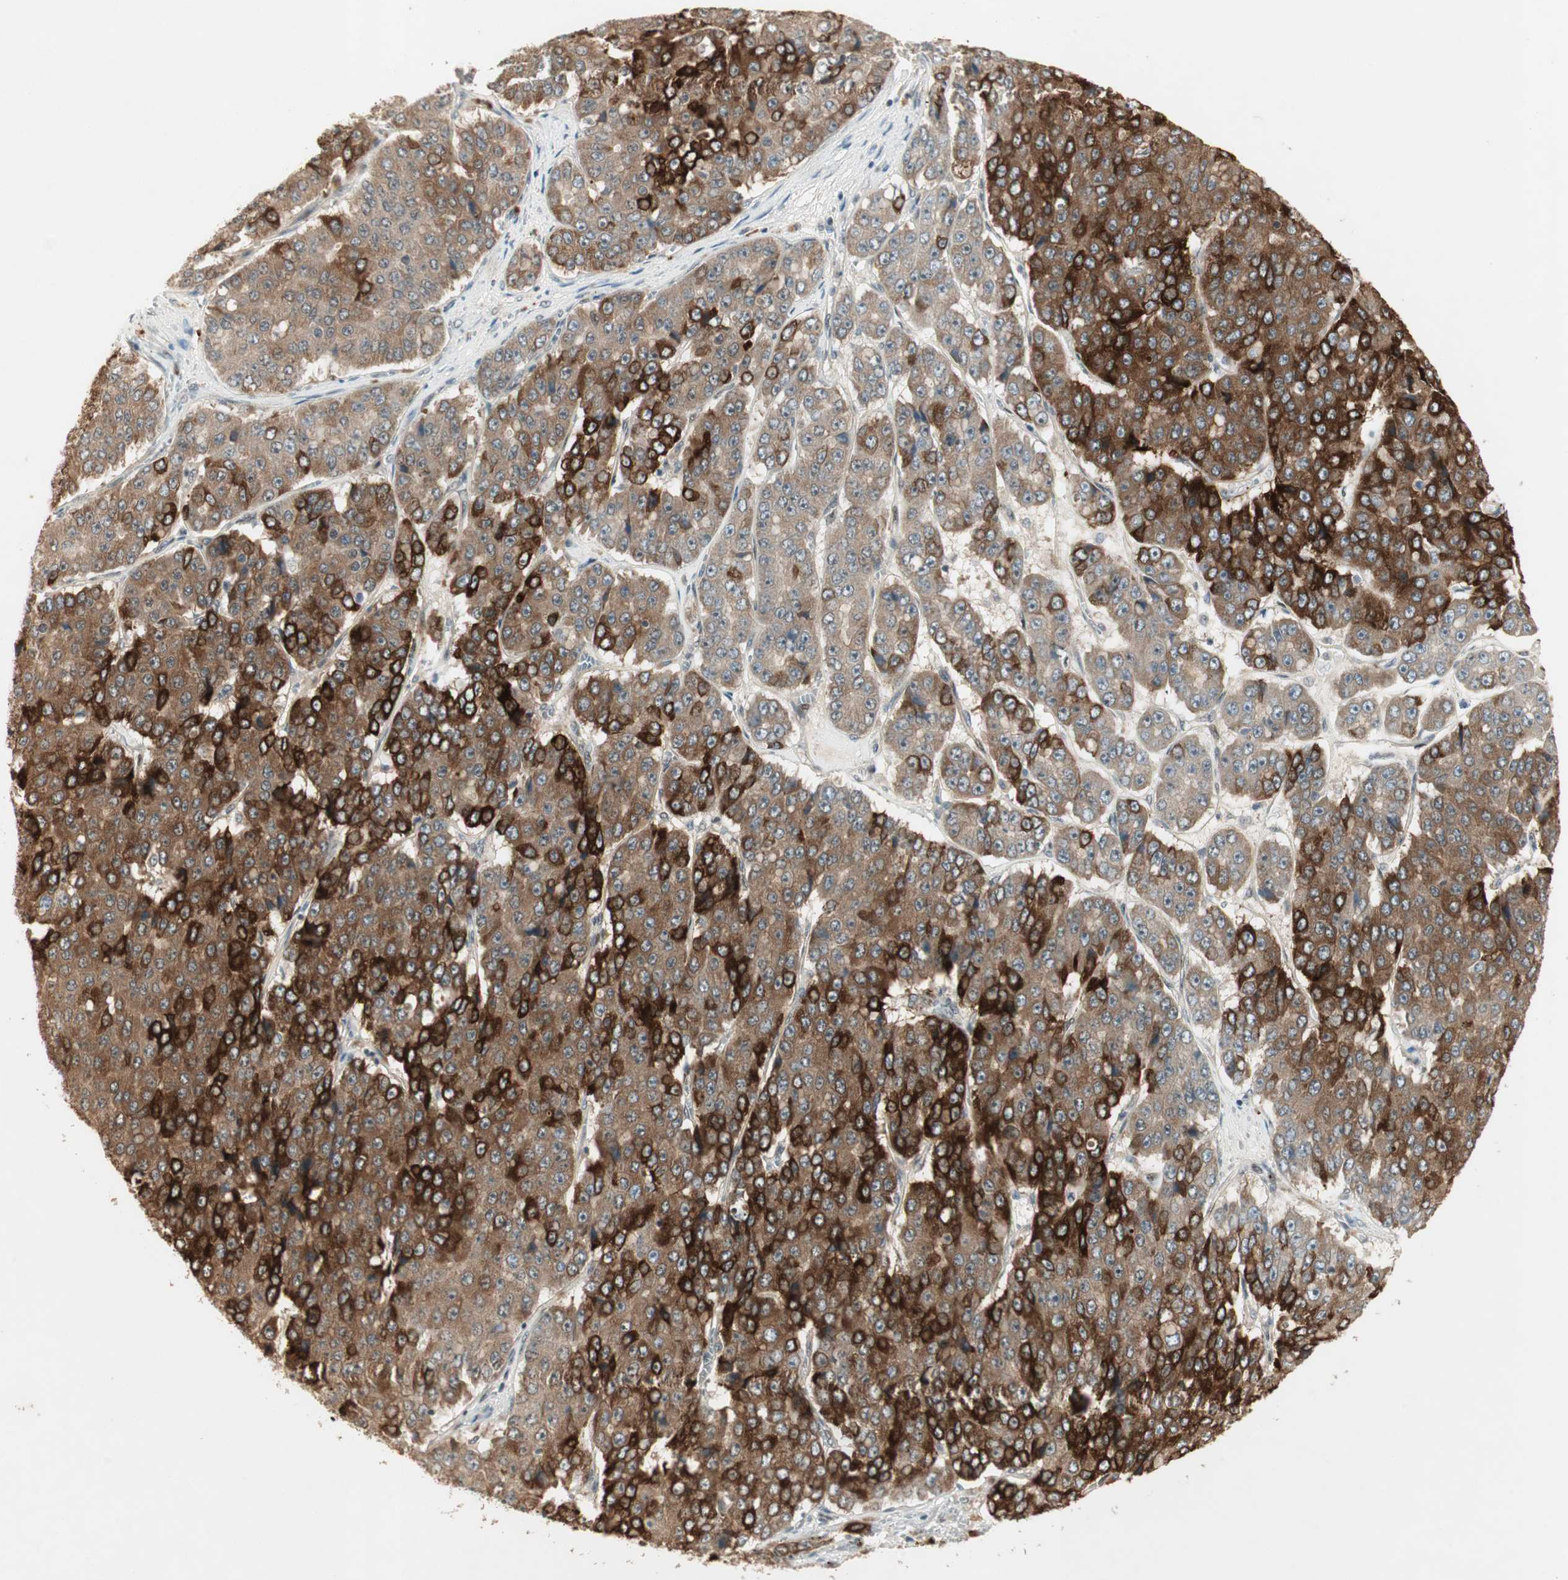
{"staining": {"intensity": "strong", "quantity": "25%-75%", "location": "cytoplasmic/membranous"}, "tissue": "pancreatic cancer", "cell_type": "Tumor cells", "image_type": "cancer", "snomed": [{"axis": "morphology", "description": "Adenocarcinoma, NOS"}, {"axis": "topography", "description": "Pancreas"}], "caption": "DAB immunohistochemical staining of human adenocarcinoma (pancreatic) reveals strong cytoplasmic/membranous protein staining in about 25%-75% of tumor cells.", "gene": "ACSL5", "patient": {"sex": "male", "age": 50}}